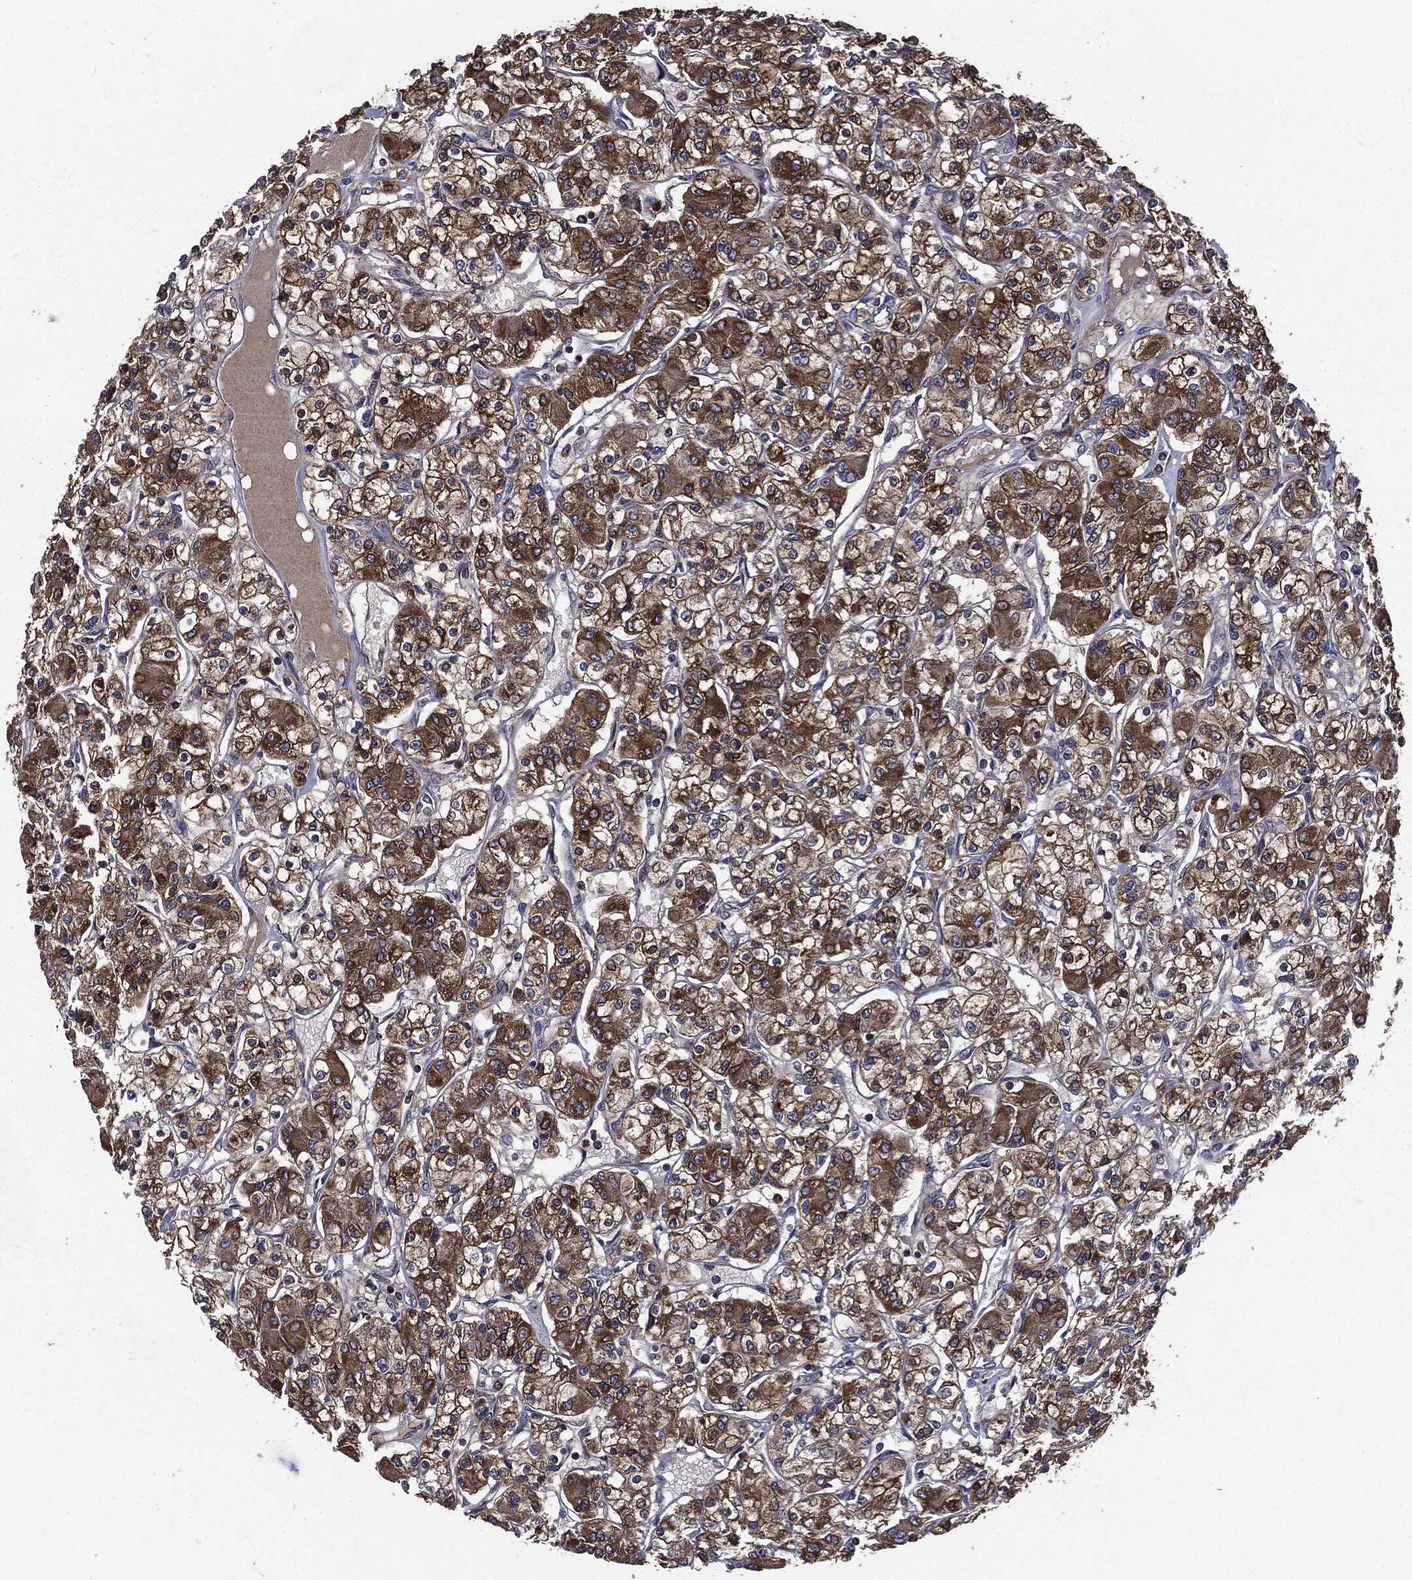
{"staining": {"intensity": "strong", "quantity": ">75%", "location": "cytoplasmic/membranous"}, "tissue": "renal cancer", "cell_type": "Tumor cells", "image_type": "cancer", "snomed": [{"axis": "morphology", "description": "Adenocarcinoma, NOS"}, {"axis": "topography", "description": "Kidney"}], "caption": "Immunohistochemical staining of renal cancer (adenocarcinoma) demonstrates high levels of strong cytoplasmic/membranous protein positivity in approximately >75% of tumor cells.", "gene": "MAPK6", "patient": {"sex": "female", "age": 59}}